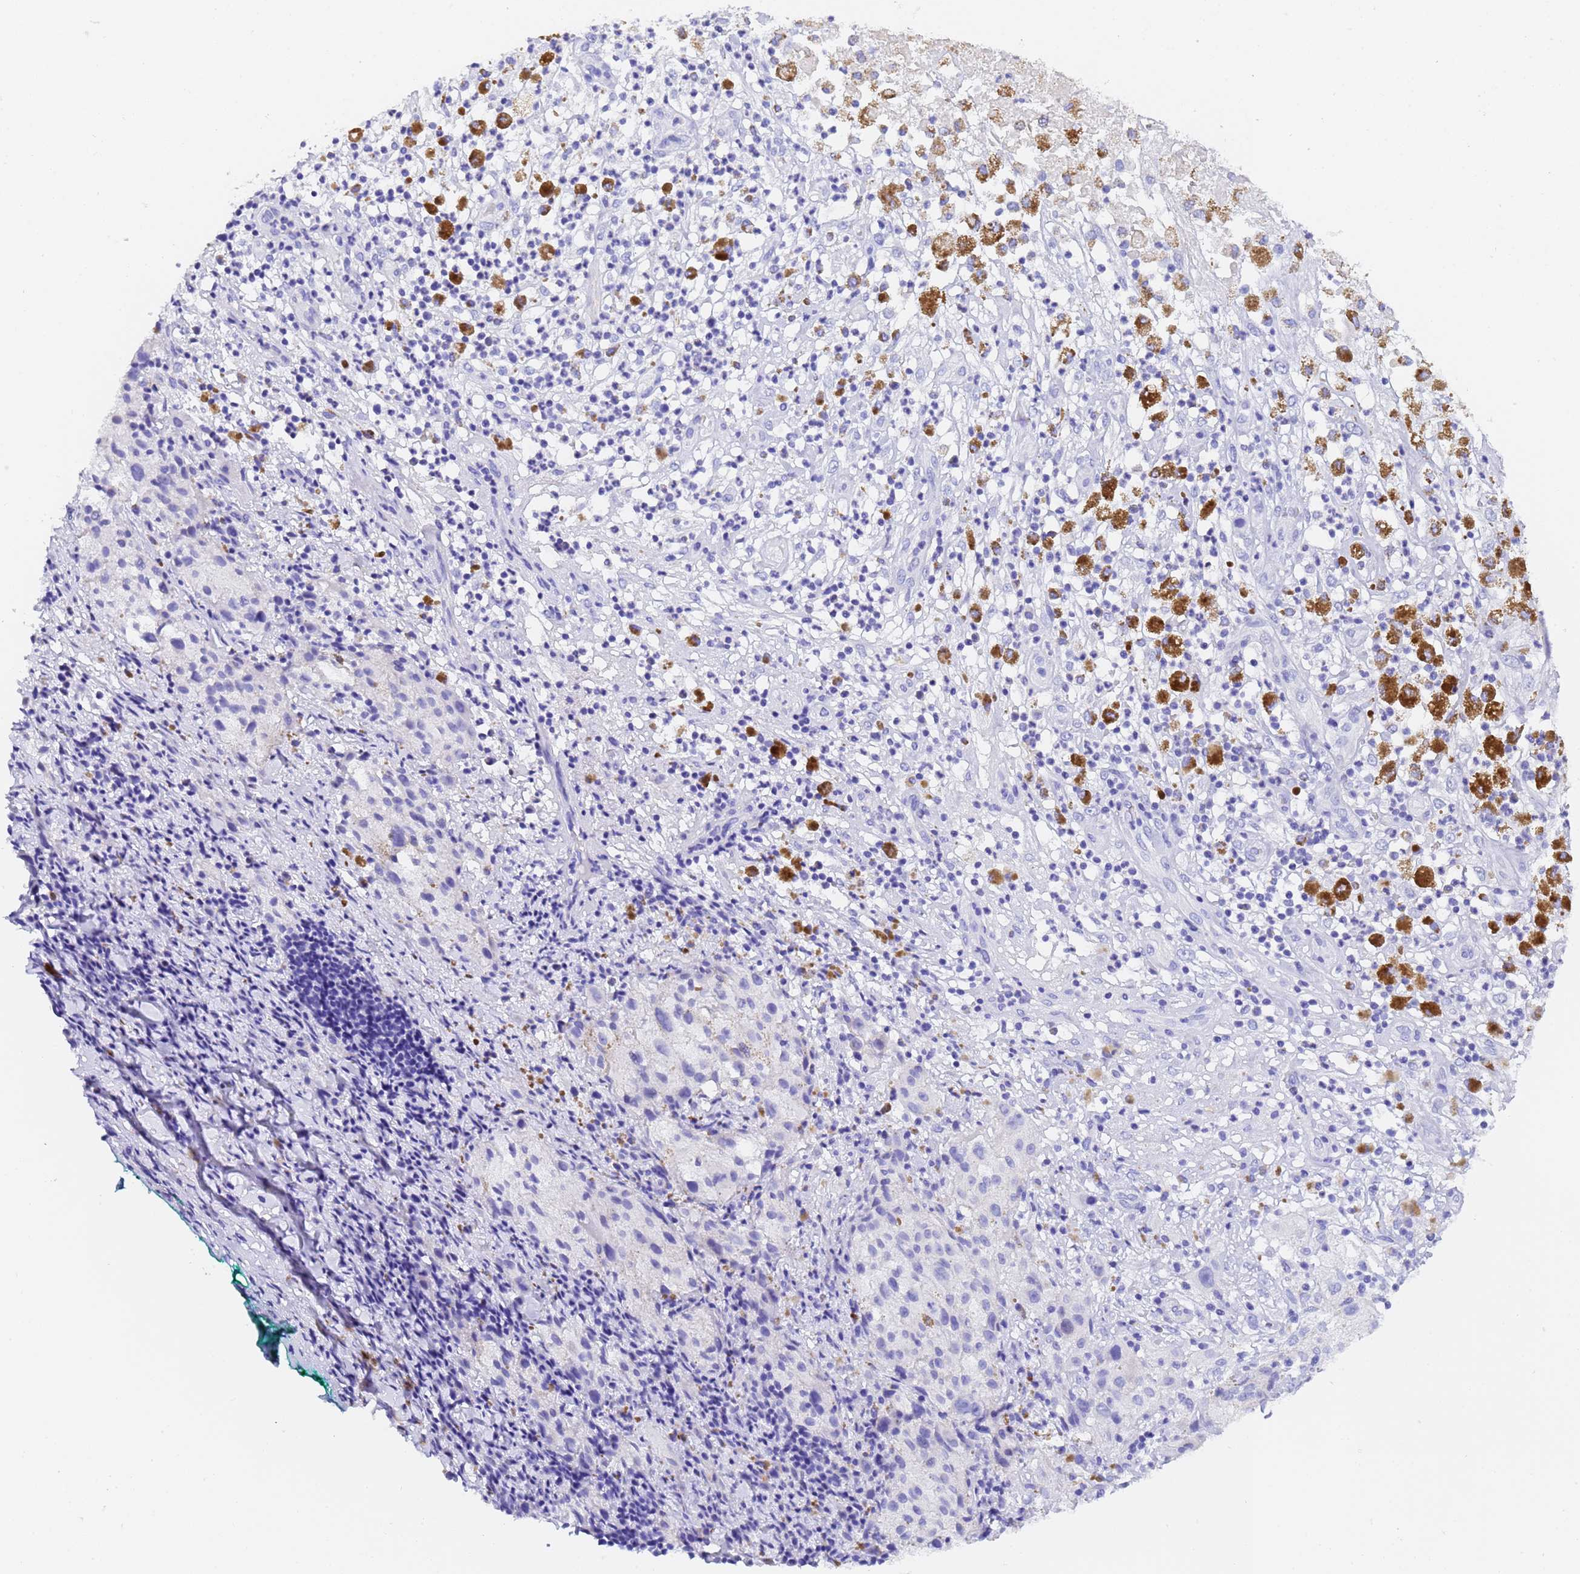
{"staining": {"intensity": "negative", "quantity": "none", "location": "none"}, "tissue": "melanoma", "cell_type": "Tumor cells", "image_type": "cancer", "snomed": [{"axis": "morphology", "description": "Necrosis, NOS"}, {"axis": "morphology", "description": "Malignant melanoma, NOS"}, {"axis": "topography", "description": "Skin"}], "caption": "Immunohistochemical staining of malignant melanoma demonstrates no significant expression in tumor cells.", "gene": "GABRA1", "patient": {"sex": "female", "age": 87}}